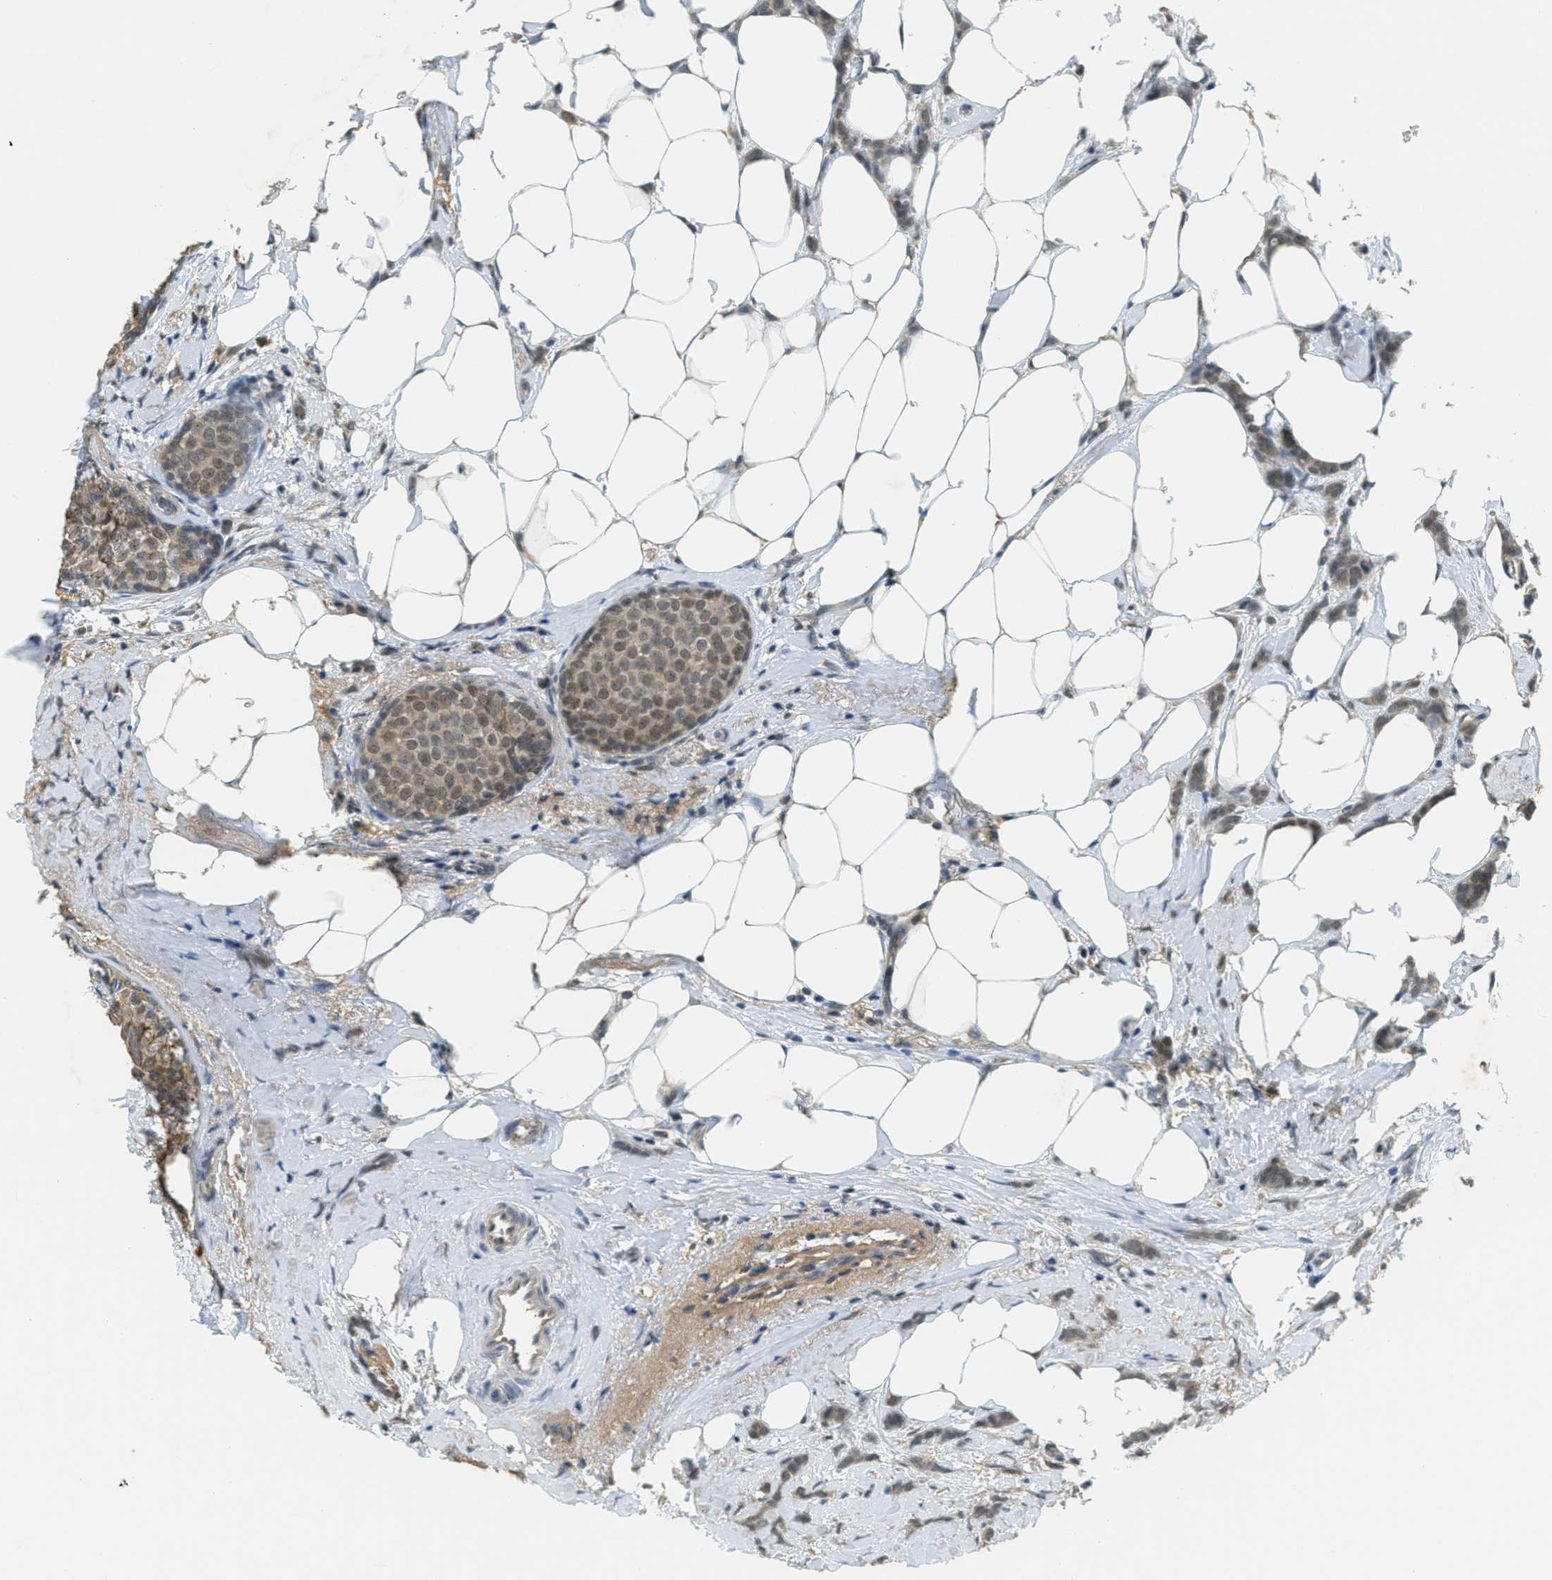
{"staining": {"intensity": "weak", "quantity": ">75%", "location": "cytoplasmic/membranous,nuclear"}, "tissue": "breast cancer", "cell_type": "Tumor cells", "image_type": "cancer", "snomed": [{"axis": "morphology", "description": "Lobular carcinoma, in situ"}, {"axis": "morphology", "description": "Lobular carcinoma"}, {"axis": "topography", "description": "Breast"}], "caption": "Tumor cells reveal low levels of weak cytoplasmic/membranous and nuclear positivity in approximately >75% of cells in breast lobular carcinoma.", "gene": "TCF20", "patient": {"sex": "female", "age": 41}}